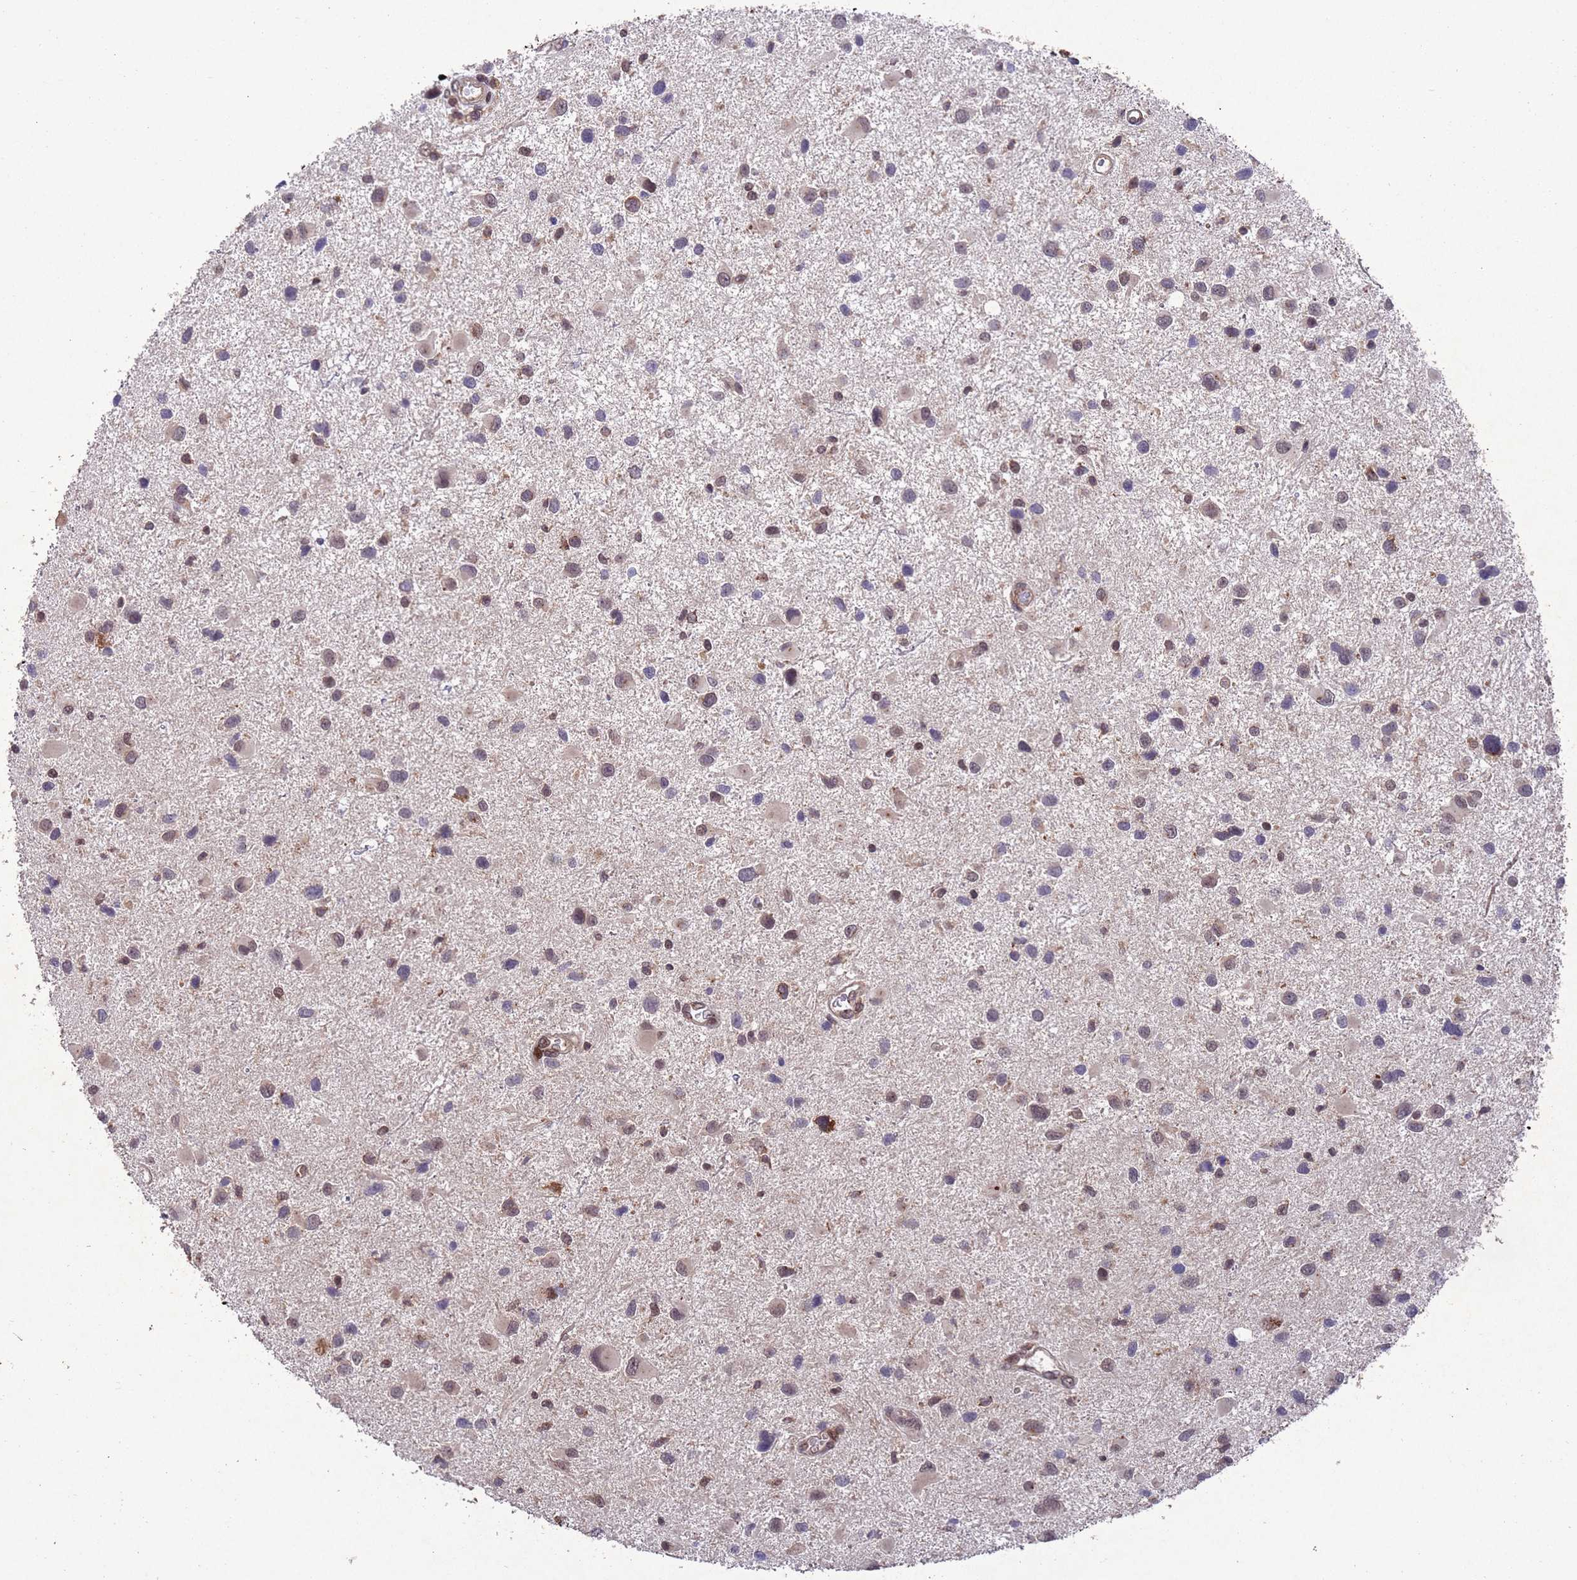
{"staining": {"intensity": "moderate", "quantity": "25%-75%", "location": "nuclear"}, "tissue": "glioma", "cell_type": "Tumor cells", "image_type": "cancer", "snomed": [{"axis": "morphology", "description": "Glioma, malignant, Low grade"}, {"axis": "topography", "description": "Brain"}], "caption": "Immunohistochemistry staining of malignant glioma (low-grade), which exhibits medium levels of moderate nuclear staining in about 25%-75% of tumor cells indicating moderate nuclear protein positivity. The staining was performed using DAB (3,3'-diaminobenzidine) (brown) for protein detection and nuclei were counterstained in hematoxylin (blue).", "gene": "TBK1", "patient": {"sex": "female", "age": 32}}